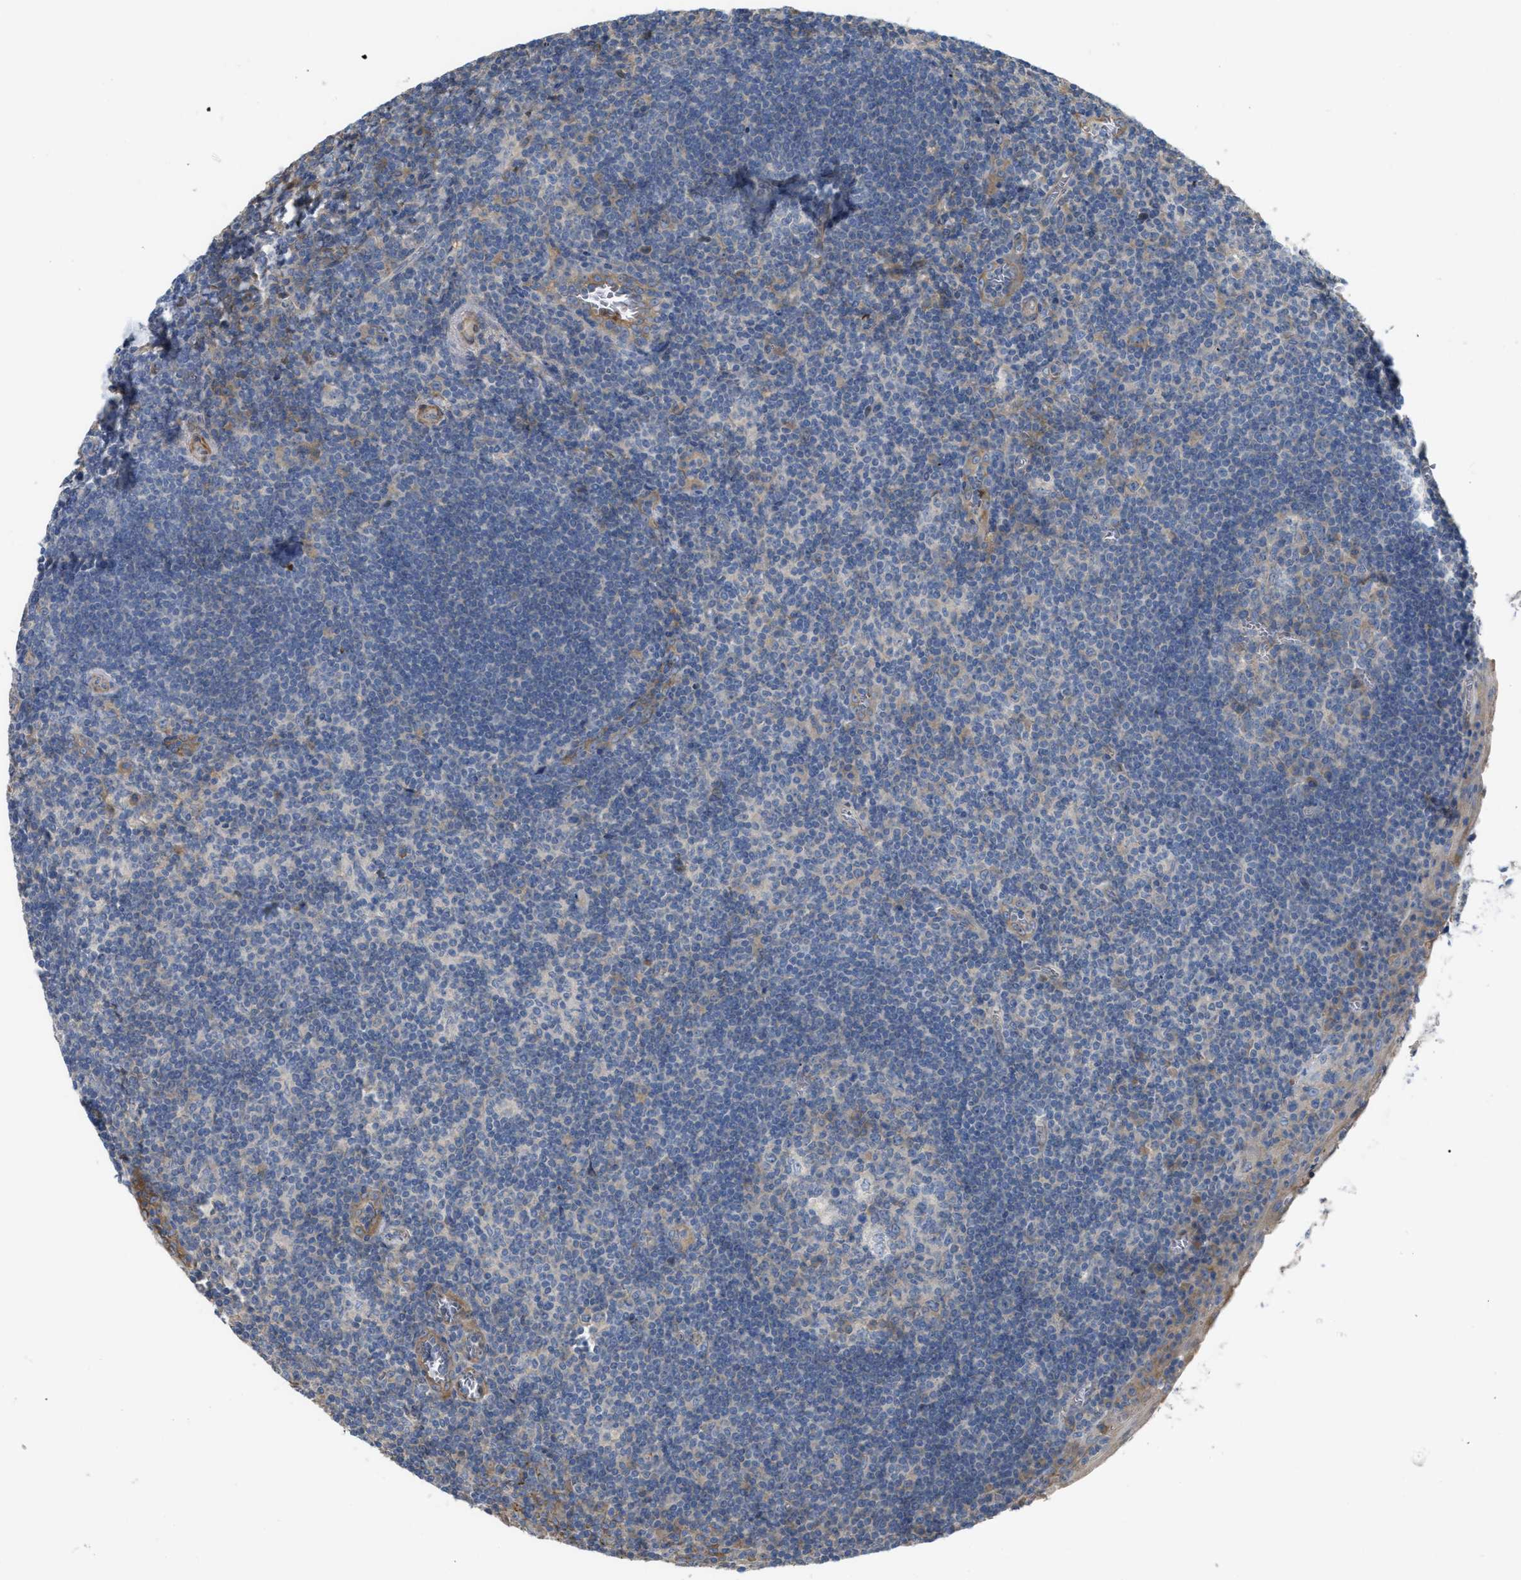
{"staining": {"intensity": "weak", "quantity": "<25%", "location": "cytoplasmic/membranous"}, "tissue": "tonsil", "cell_type": "Germinal center cells", "image_type": "normal", "snomed": [{"axis": "morphology", "description": "Normal tissue, NOS"}, {"axis": "topography", "description": "Tonsil"}], "caption": "Immunohistochemistry image of benign tonsil stained for a protein (brown), which reveals no positivity in germinal center cells.", "gene": "DHX58", "patient": {"sex": "male", "age": 37}}